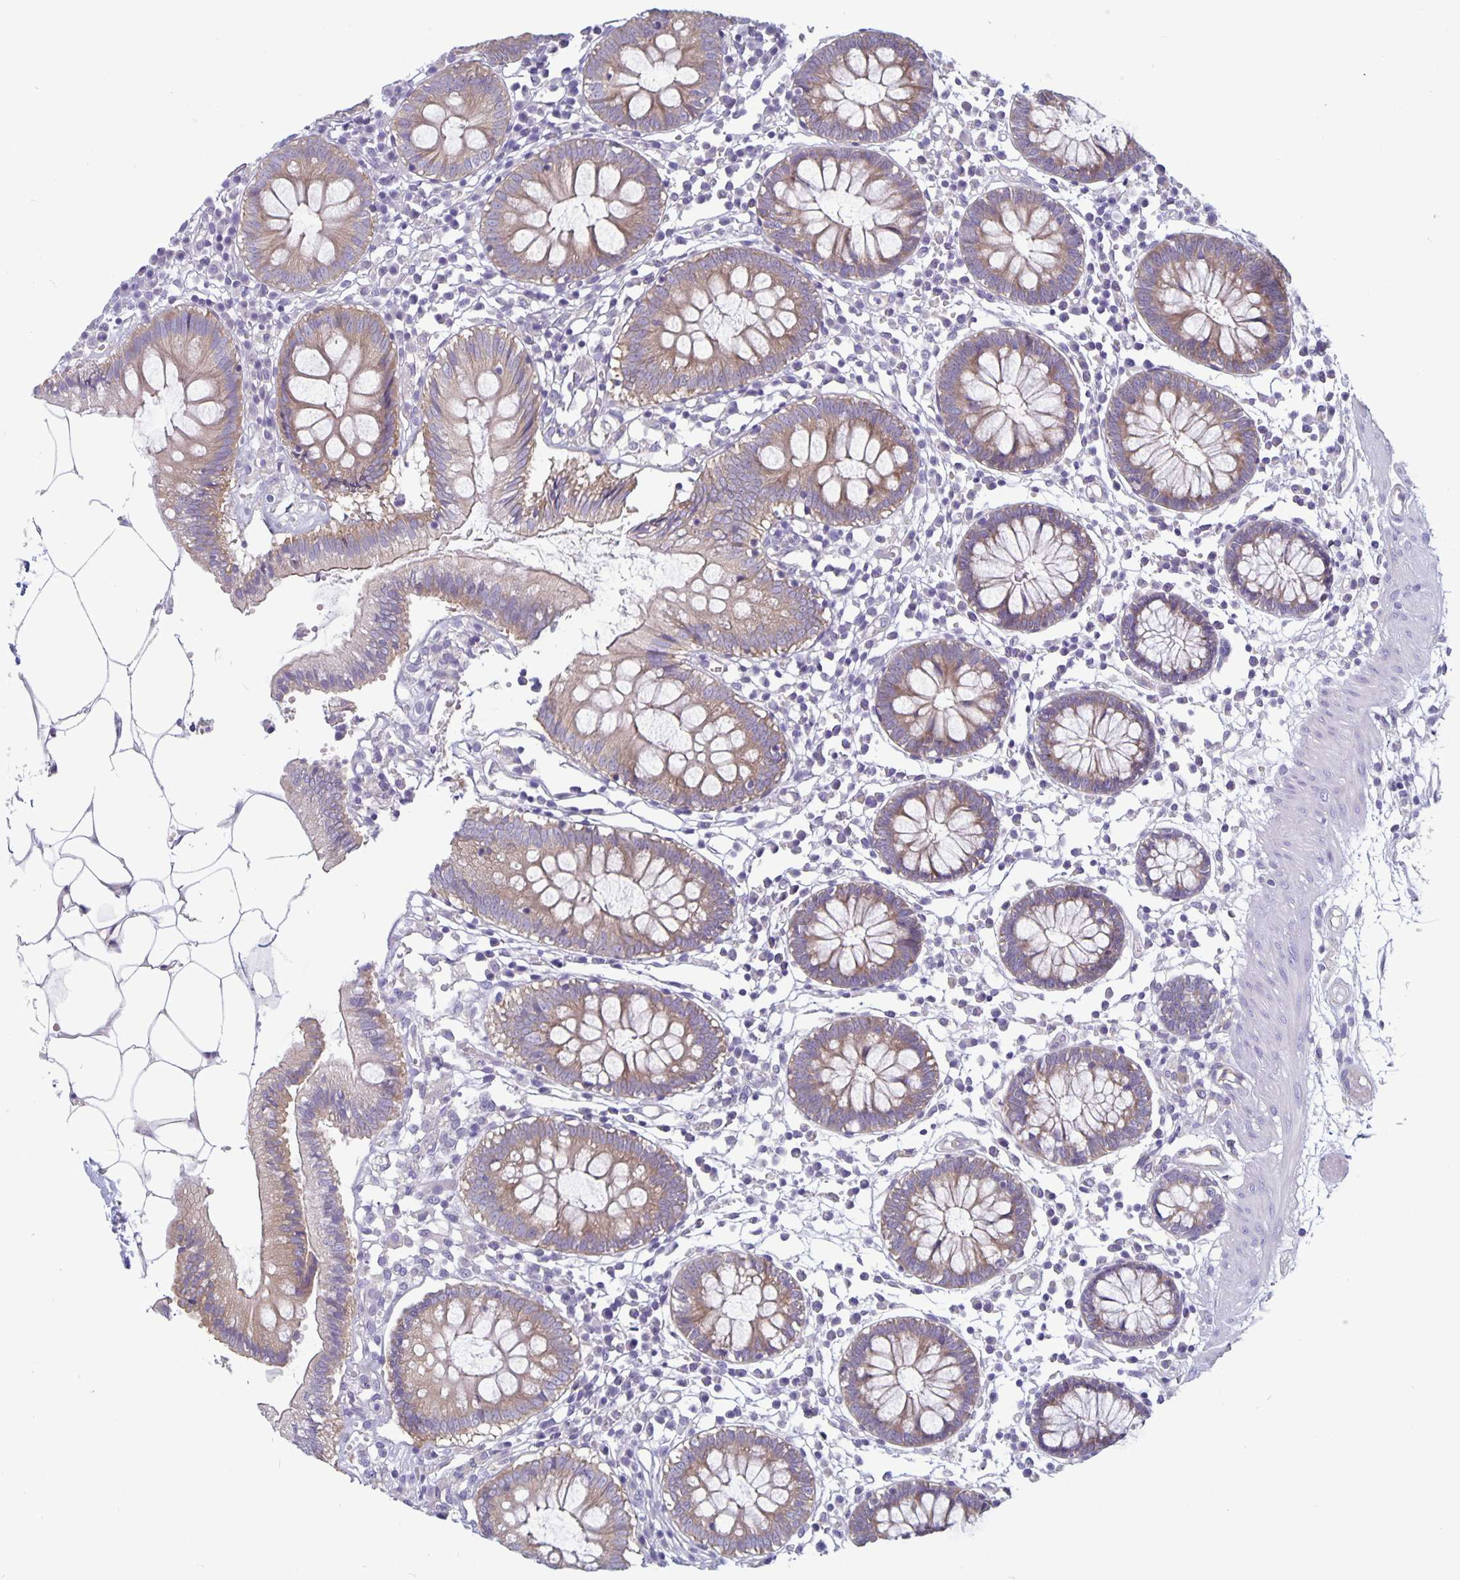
{"staining": {"intensity": "weak", "quantity": "25%-75%", "location": "cytoplasmic/membranous"}, "tissue": "colon", "cell_type": "Endothelial cells", "image_type": "normal", "snomed": [{"axis": "morphology", "description": "Normal tissue, NOS"}, {"axis": "morphology", "description": "Adenocarcinoma, NOS"}, {"axis": "topography", "description": "Colon"}], "caption": "Human colon stained for a protein (brown) reveals weak cytoplasmic/membranous positive staining in about 25%-75% of endothelial cells.", "gene": "PLCB3", "patient": {"sex": "male", "age": 83}}